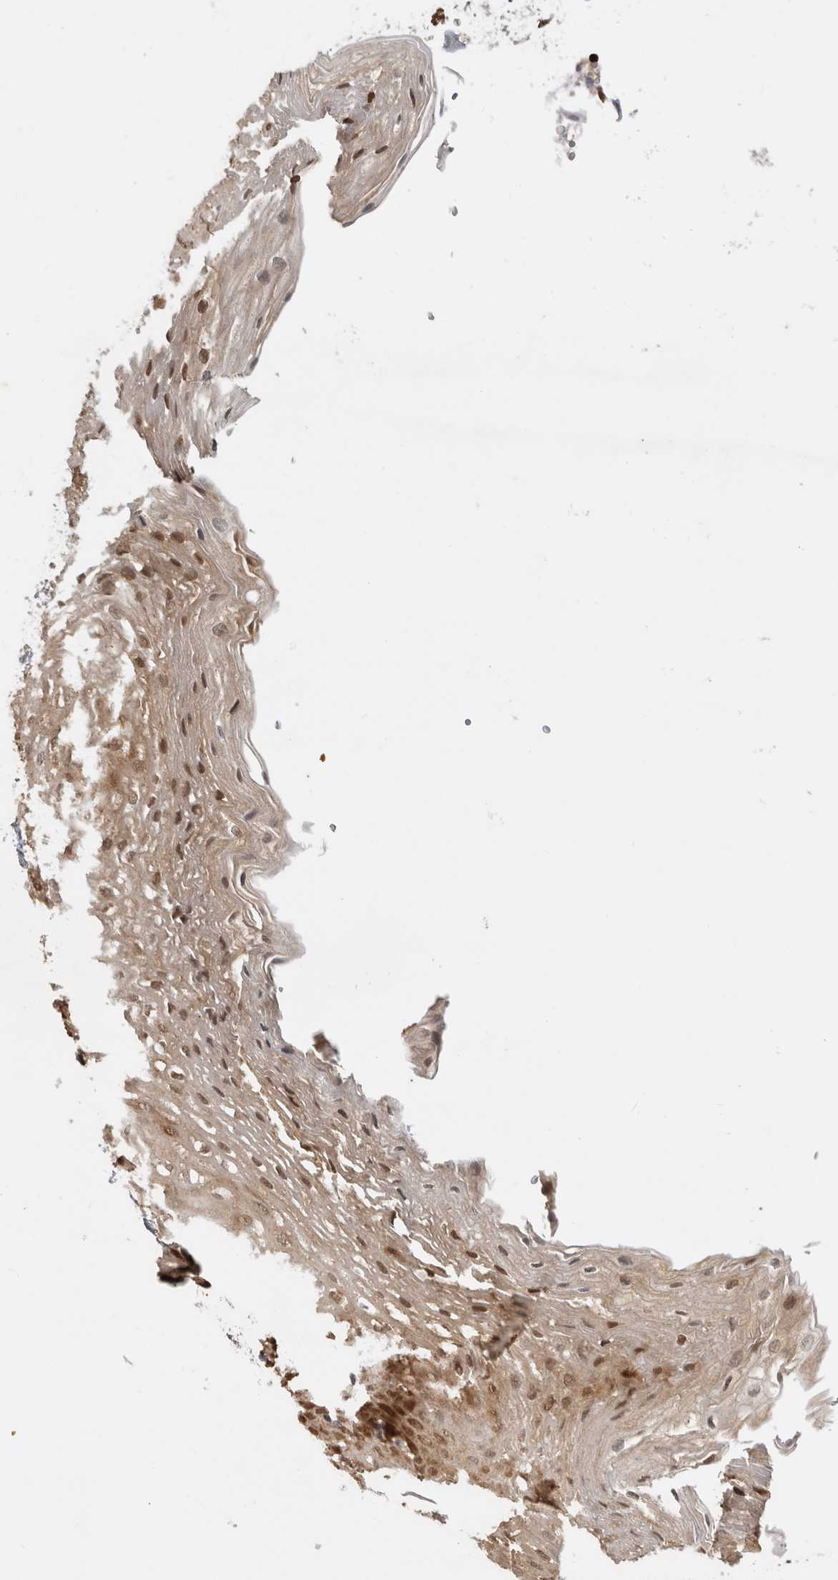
{"staining": {"intensity": "moderate", "quantity": ">75%", "location": "cytoplasmic/membranous,nuclear"}, "tissue": "esophagus", "cell_type": "Squamous epithelial cells", "image_type": "normal", "snomed": [{"axis": "morphology", "description": "Normal tissue, NOS"}, {"axis": "topography", "description": "Esophagus"}], "caption": "Immunohistochemistry (IHC) histopathology image of benign esophagus stained for a protein (brown), which shows medium levels of moderate cytoplasmic/membranous,nuclear positivity in about >75% of squamous epithelial cells.", "gene": "ACAT2", "patient": {"sex": "female", "age": 66}}